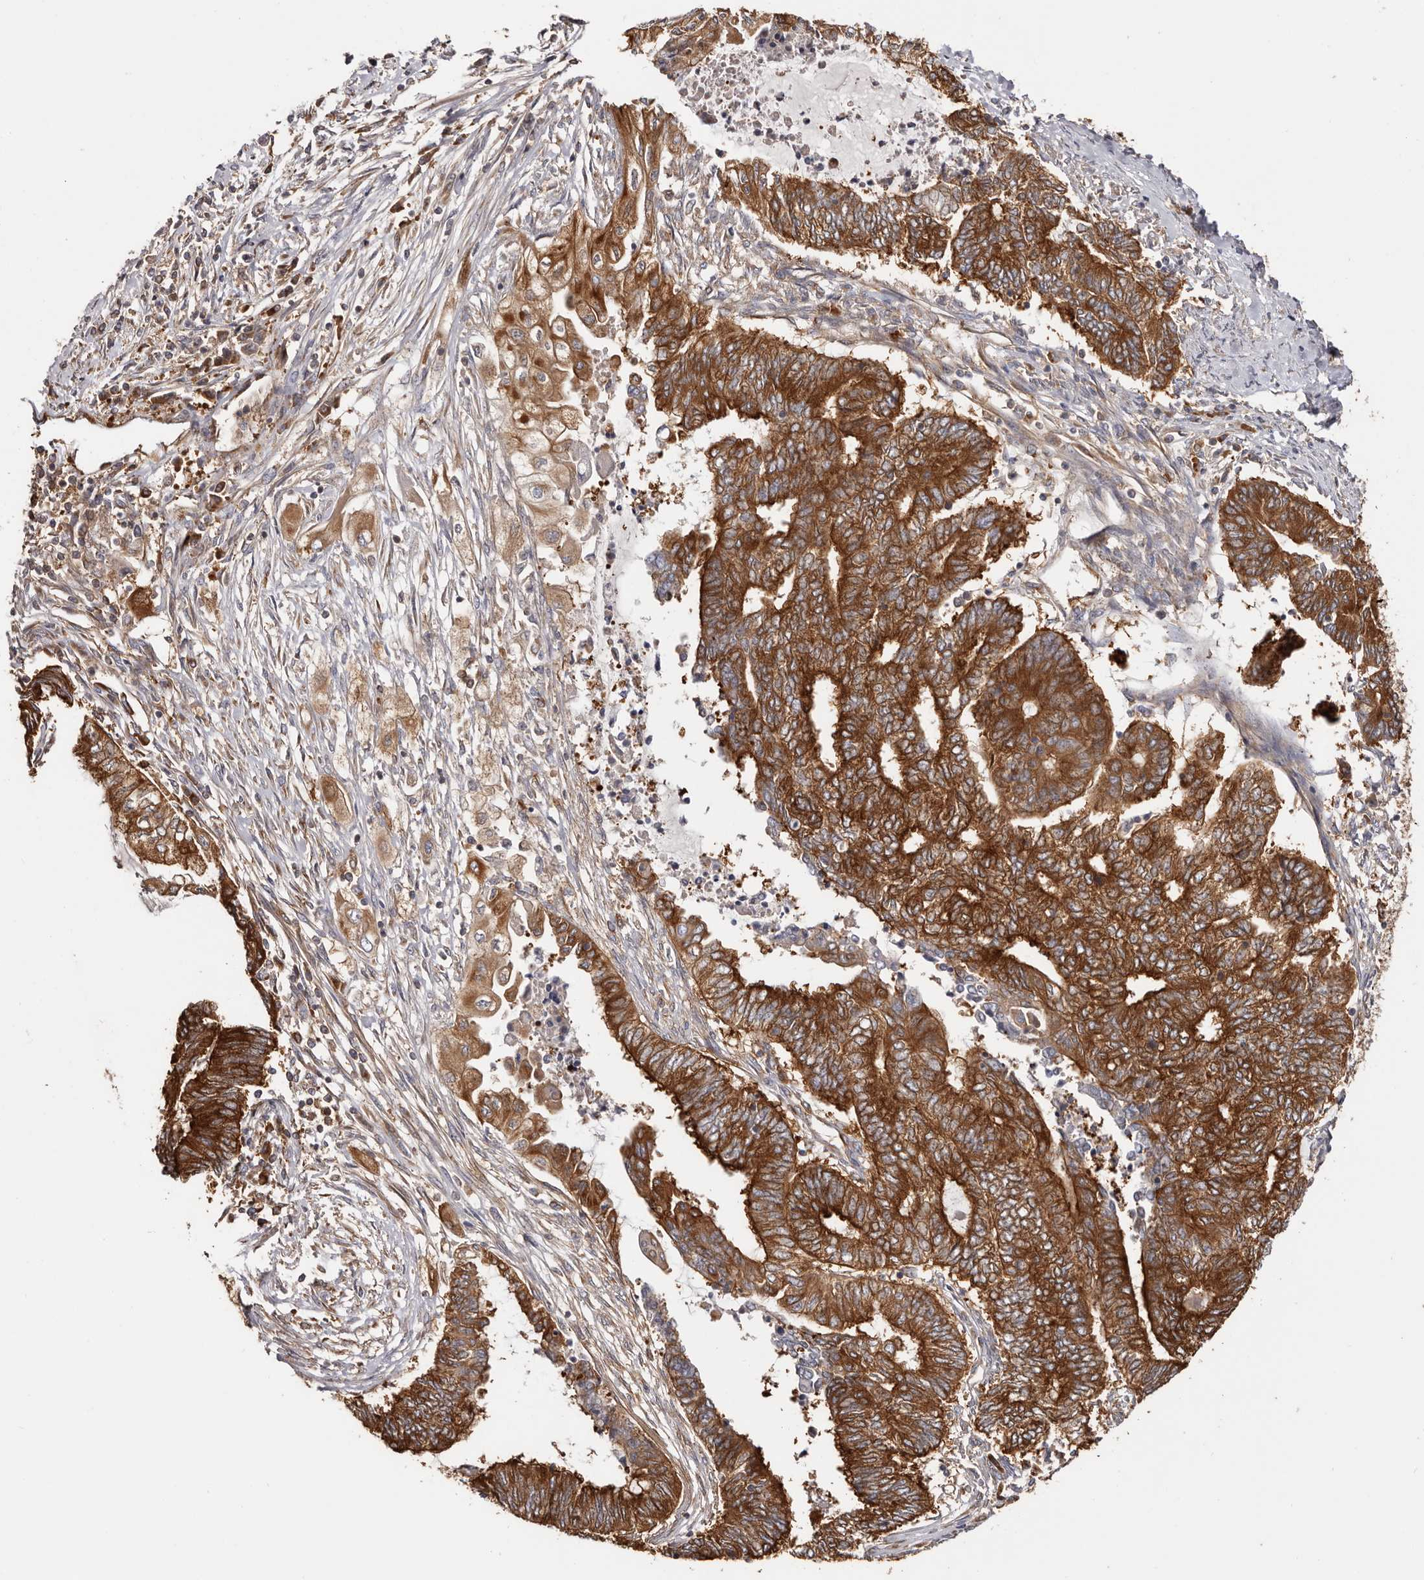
{"staining": {"intensity": "strong", "quantity": ">75%", "location": "cytoplasmic/membranous"}, "tissue": "endometrial cancer", "cell_type": "Tumor cells", "image_type": "cancer", "snomed": [{"axis": "morphology", "description": "Adenocarcinoma, NOS"}, {"axis": "topography", "description": "Uterus"}, {"axis": "topography", "description": "Endometrium"}], "caption": "Protein staining reveals strong cytoplasmic/membranous expression in about >75% of tumor cells in endometrial cancer (adenocarcinoma).", "gene": "EPRS1", "patient": {"sex": "female", "age": 70}}